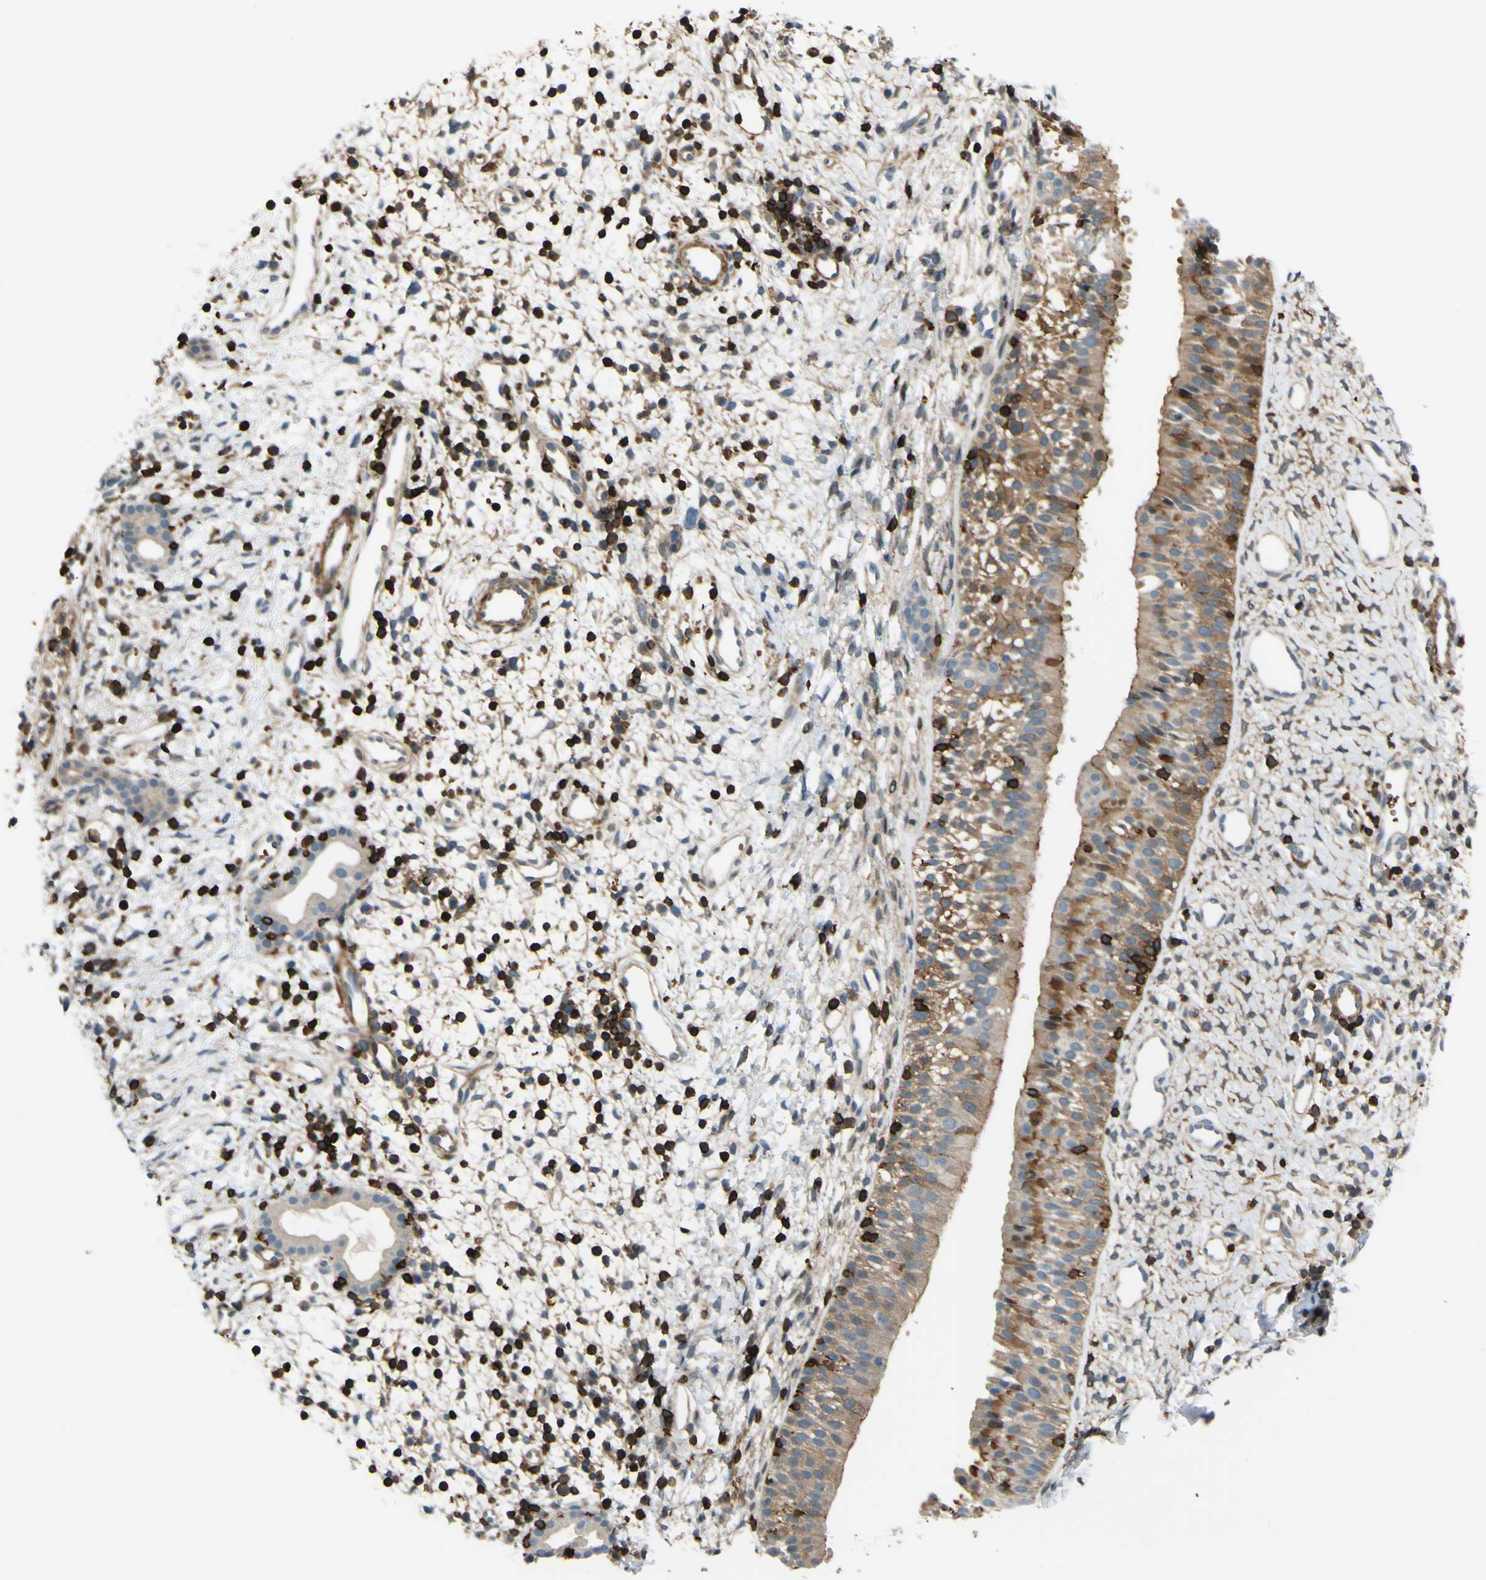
{"staining": {"intensity": "weak", "quantity": ">75%", "location": "cytoplasmic/membranous"}, "tissue": "nasopharynx", "cell_type": "Respiratory epithelial cells", "image_type": "normal", "snomed": [{"axis": "morphology", "description": "Normal tissue, NOS"}, {"axis": "topography", "description": "Nasopharynx"}], "caption": "Brown immunohistochemical staining in benign nasopharynx reveals weak cytoplasmic/membranous expression in approximately >75% of respiratory epithelial cells.", "gene": "PCDHB5", "patient": {"sex": "male", "age": 22}}